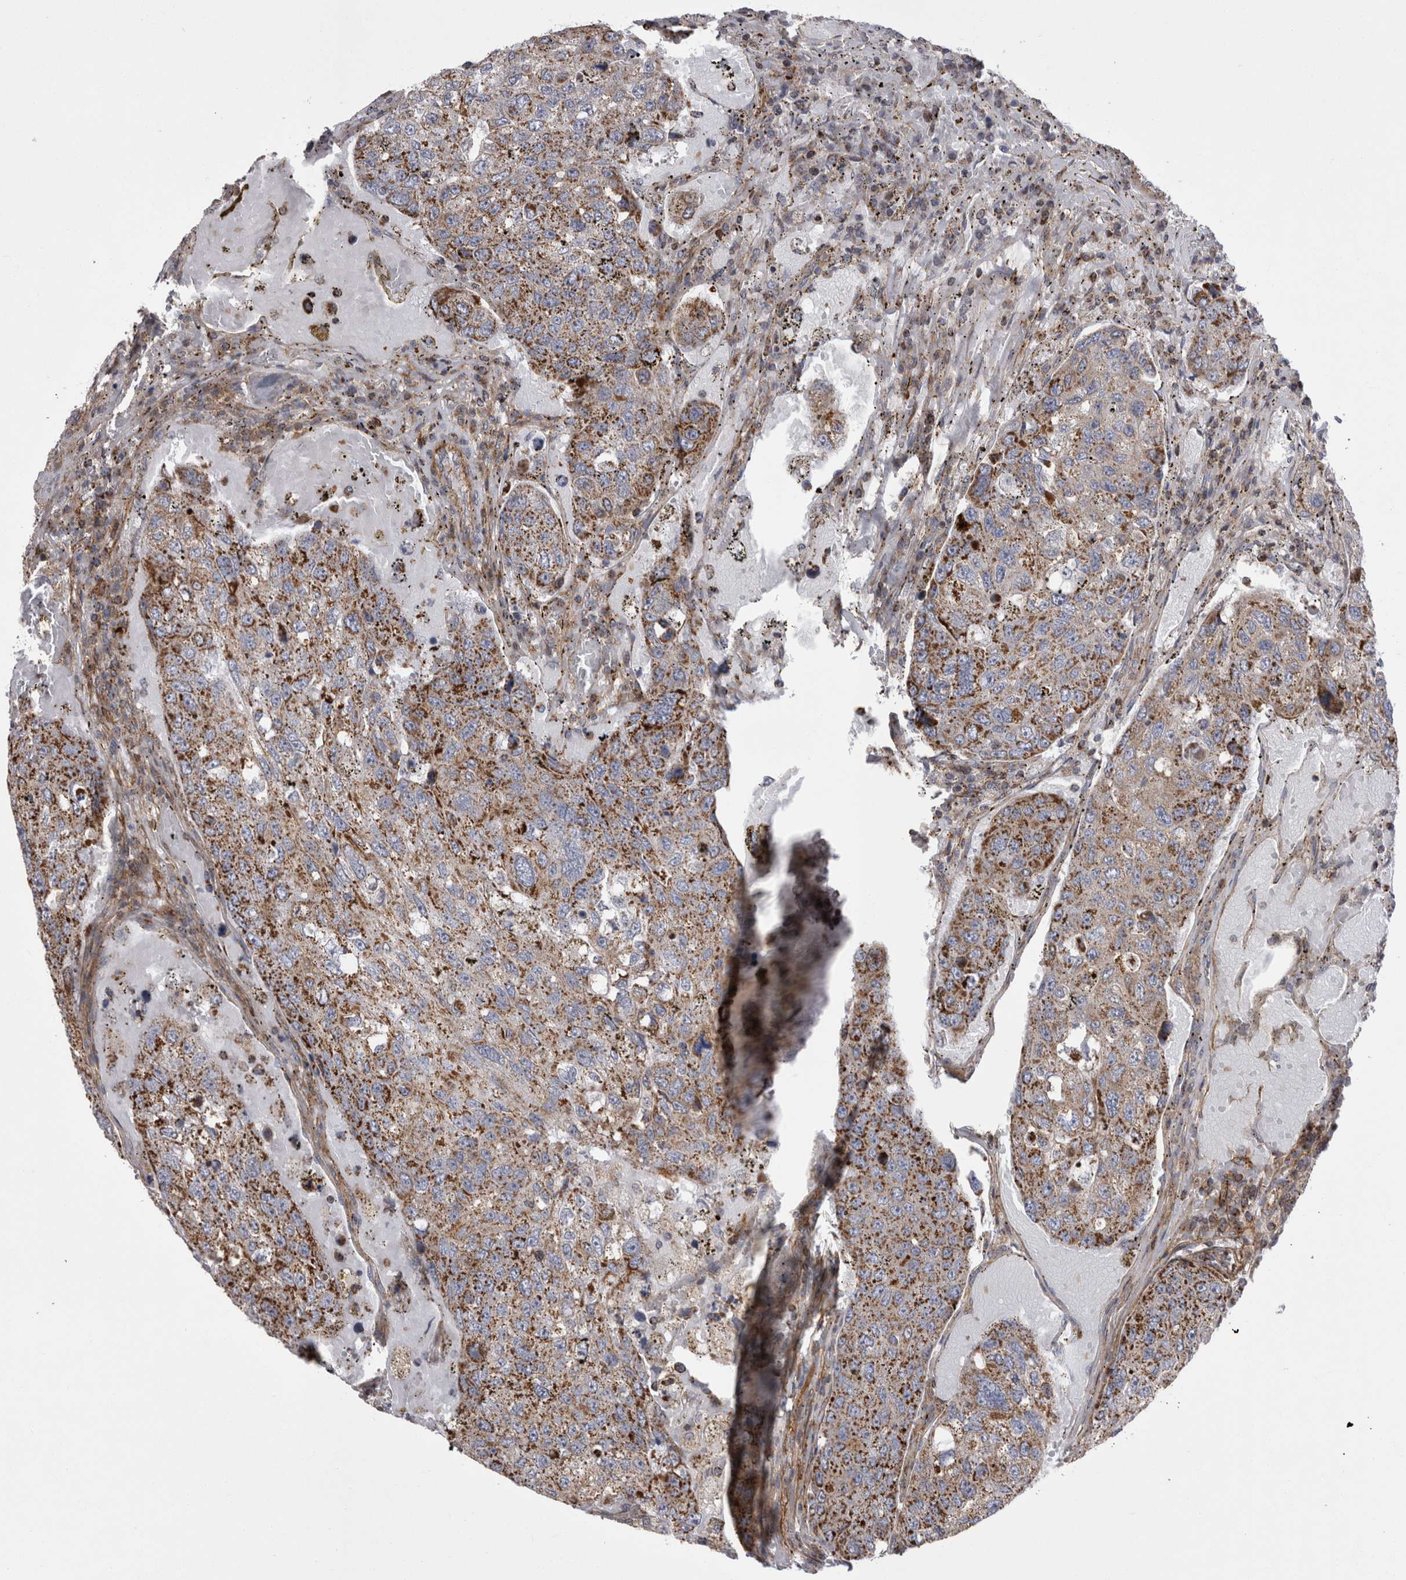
{"staining": {"intensity": "moderate", "quantity": ">75%", "location": "cytoplasmic/membranous"}, "tissue": "urothelial cancer", "cell_type": "Tumor cells", "image_type": "cancer", "snomed": [{"axis": "morphology", "description": "Urothelial carcinoma, High grade"}, {"axis": "topography", "description": "Lymph node"}, {"axis": "topography", "description": "Urinary bladder"}], "caption": "Moderate cytoplasmic/membranous staining for a protein is appreciated in about >75% of tumor cells of urothelial cancer using IHC.", "gene": "TSPOAP1", "patient": {"sex": "male", "age": 51}}